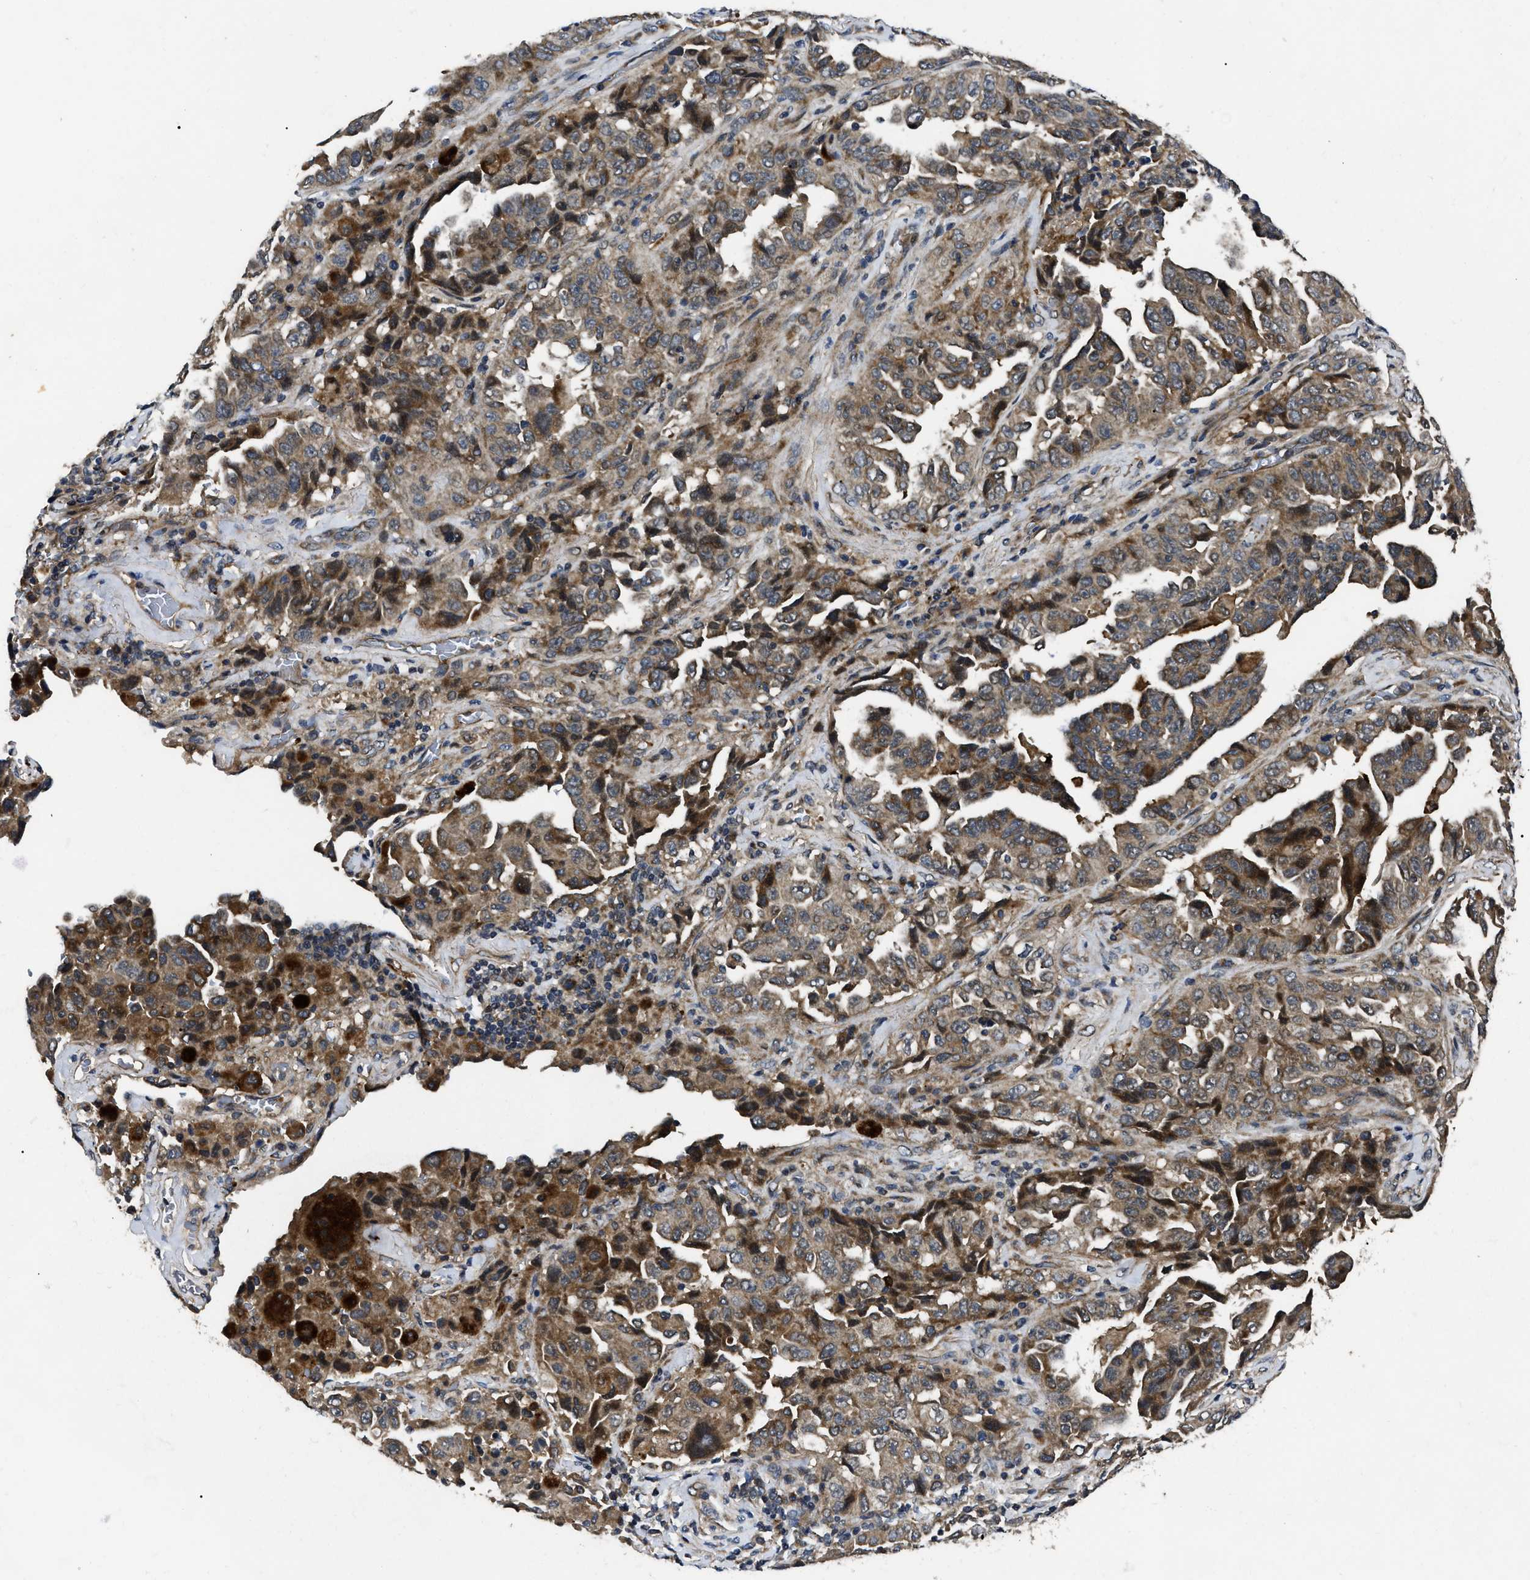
{"staining": {"intensity": "moderate", "quantity": ">75%", "location": "cytoplasmic/membranous"}, "tissue": "lung cancer", "cell_type": "Tumor cells", "image_type": "cancer", "snomed": [{"axis": "morphology", "description": "Adenocarcinoma, NOS"}, {"axis": "topography", "description": "Lung"}], "caption": "Lung cancer (adenocarcinoma) stained with a brown dye demonstrates moderate cytoplasmic/membranous positive positivity in about >75% of tumor cells.", "gene": "PPWD1", "patient": {"sex": "female", "age": 51}}